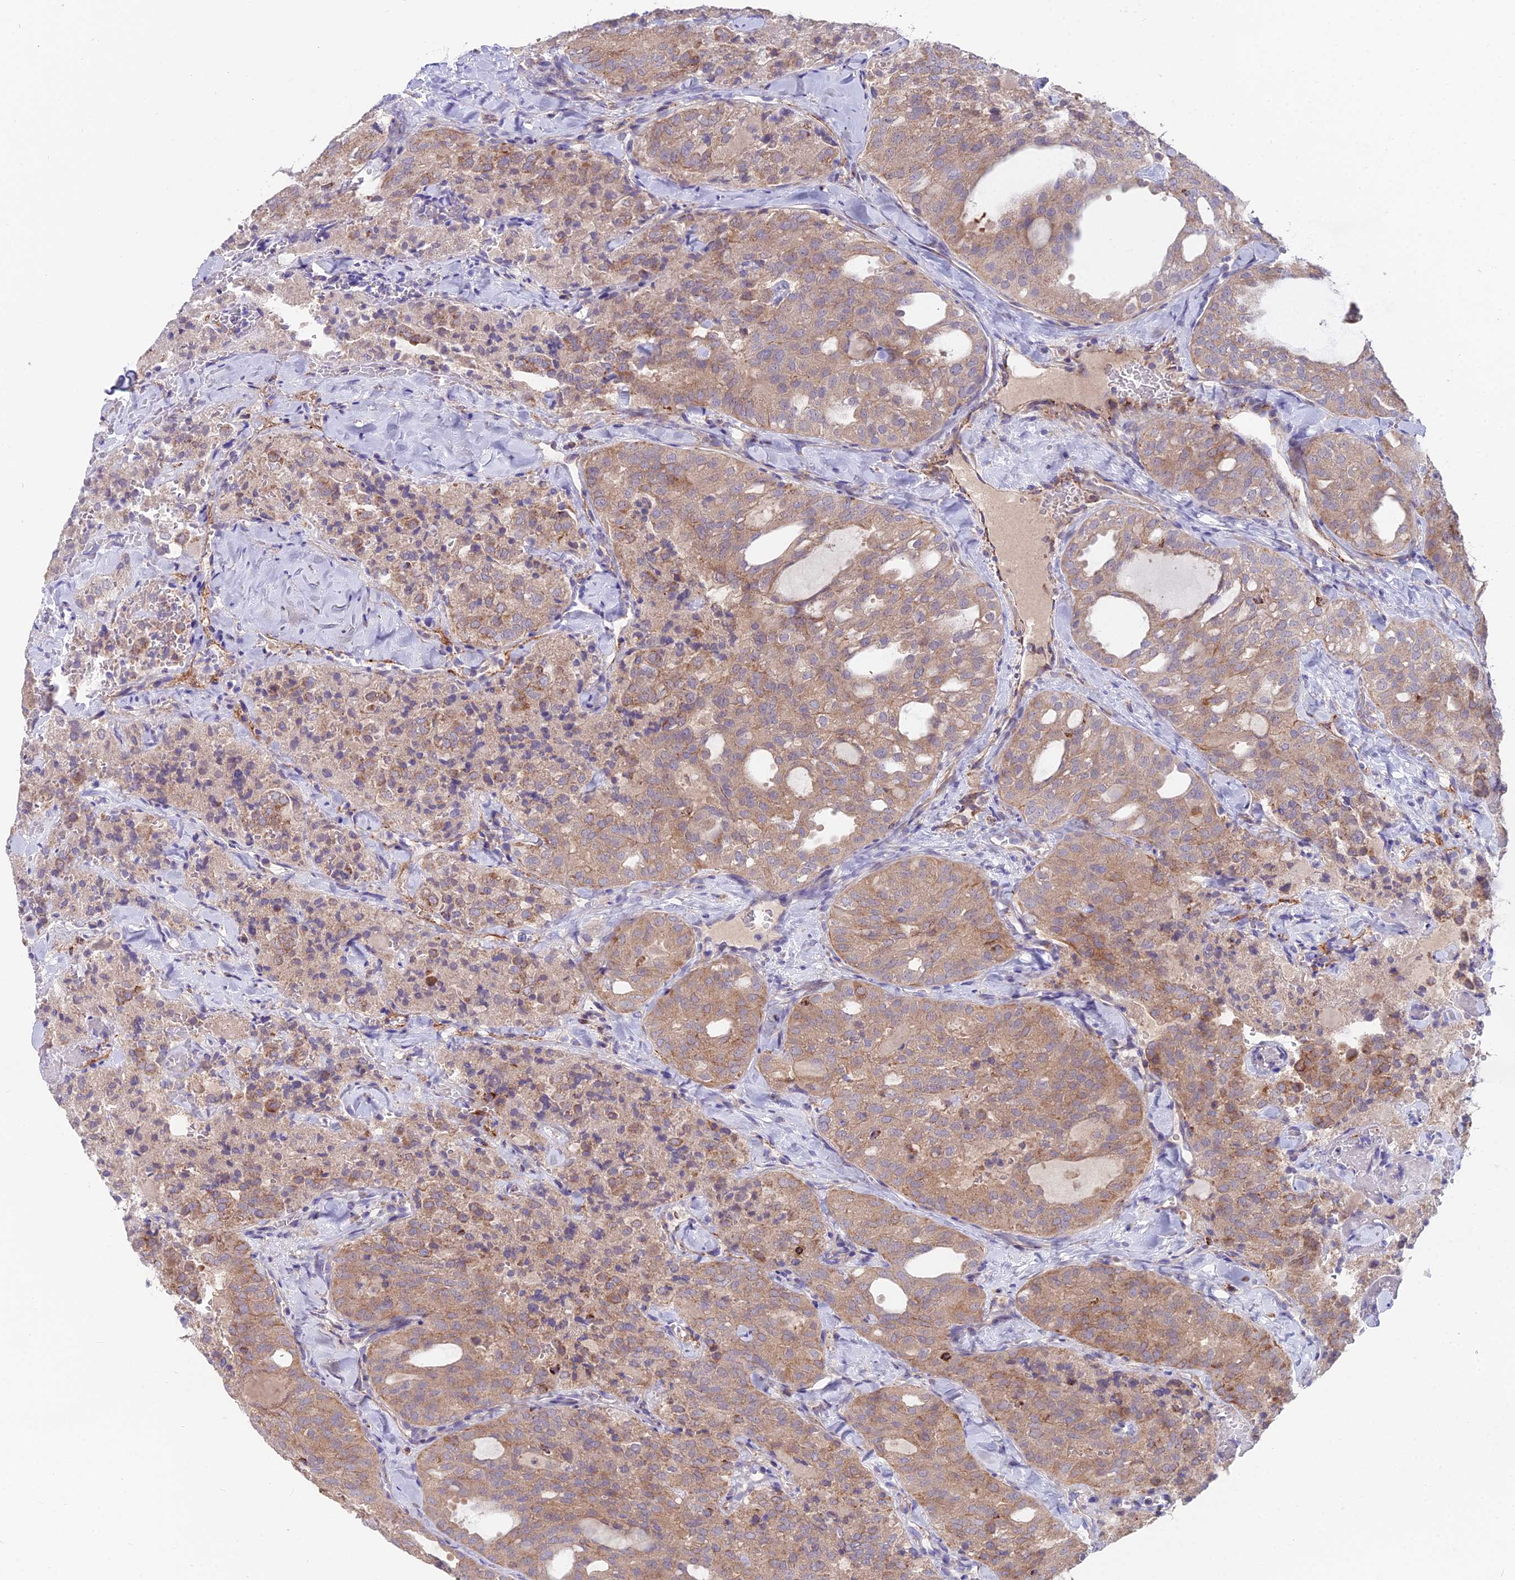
{"staining": {"intensity": "moderate", "quantity": ">75%", "location": "cytoplasmic/membranous"}, "tissue": "thyroid cancer", "cell_type": "Tumor cells", "image_type": "cancer", "snomed": [{"axis": "morphology", "description": "Follicular adenoma carcinoma, NOS"}, {"axis": "topography", "description": "Thyroid gland"}], "caption": "Immunohistochemistry (IHC) image of neoplastic tissue: human thyroid cancer (follicular adenoma carcinoma) stained using immunohistochemistry (IHC) reveals medium levels of moderate protein expression localized specifically in the cytoplasmic/membranous of tumor cells, appearing as a cytoplasmic/membranous brown color.", "gene": "TIGD6", "patient": {"sex": "male", "age": 75}}